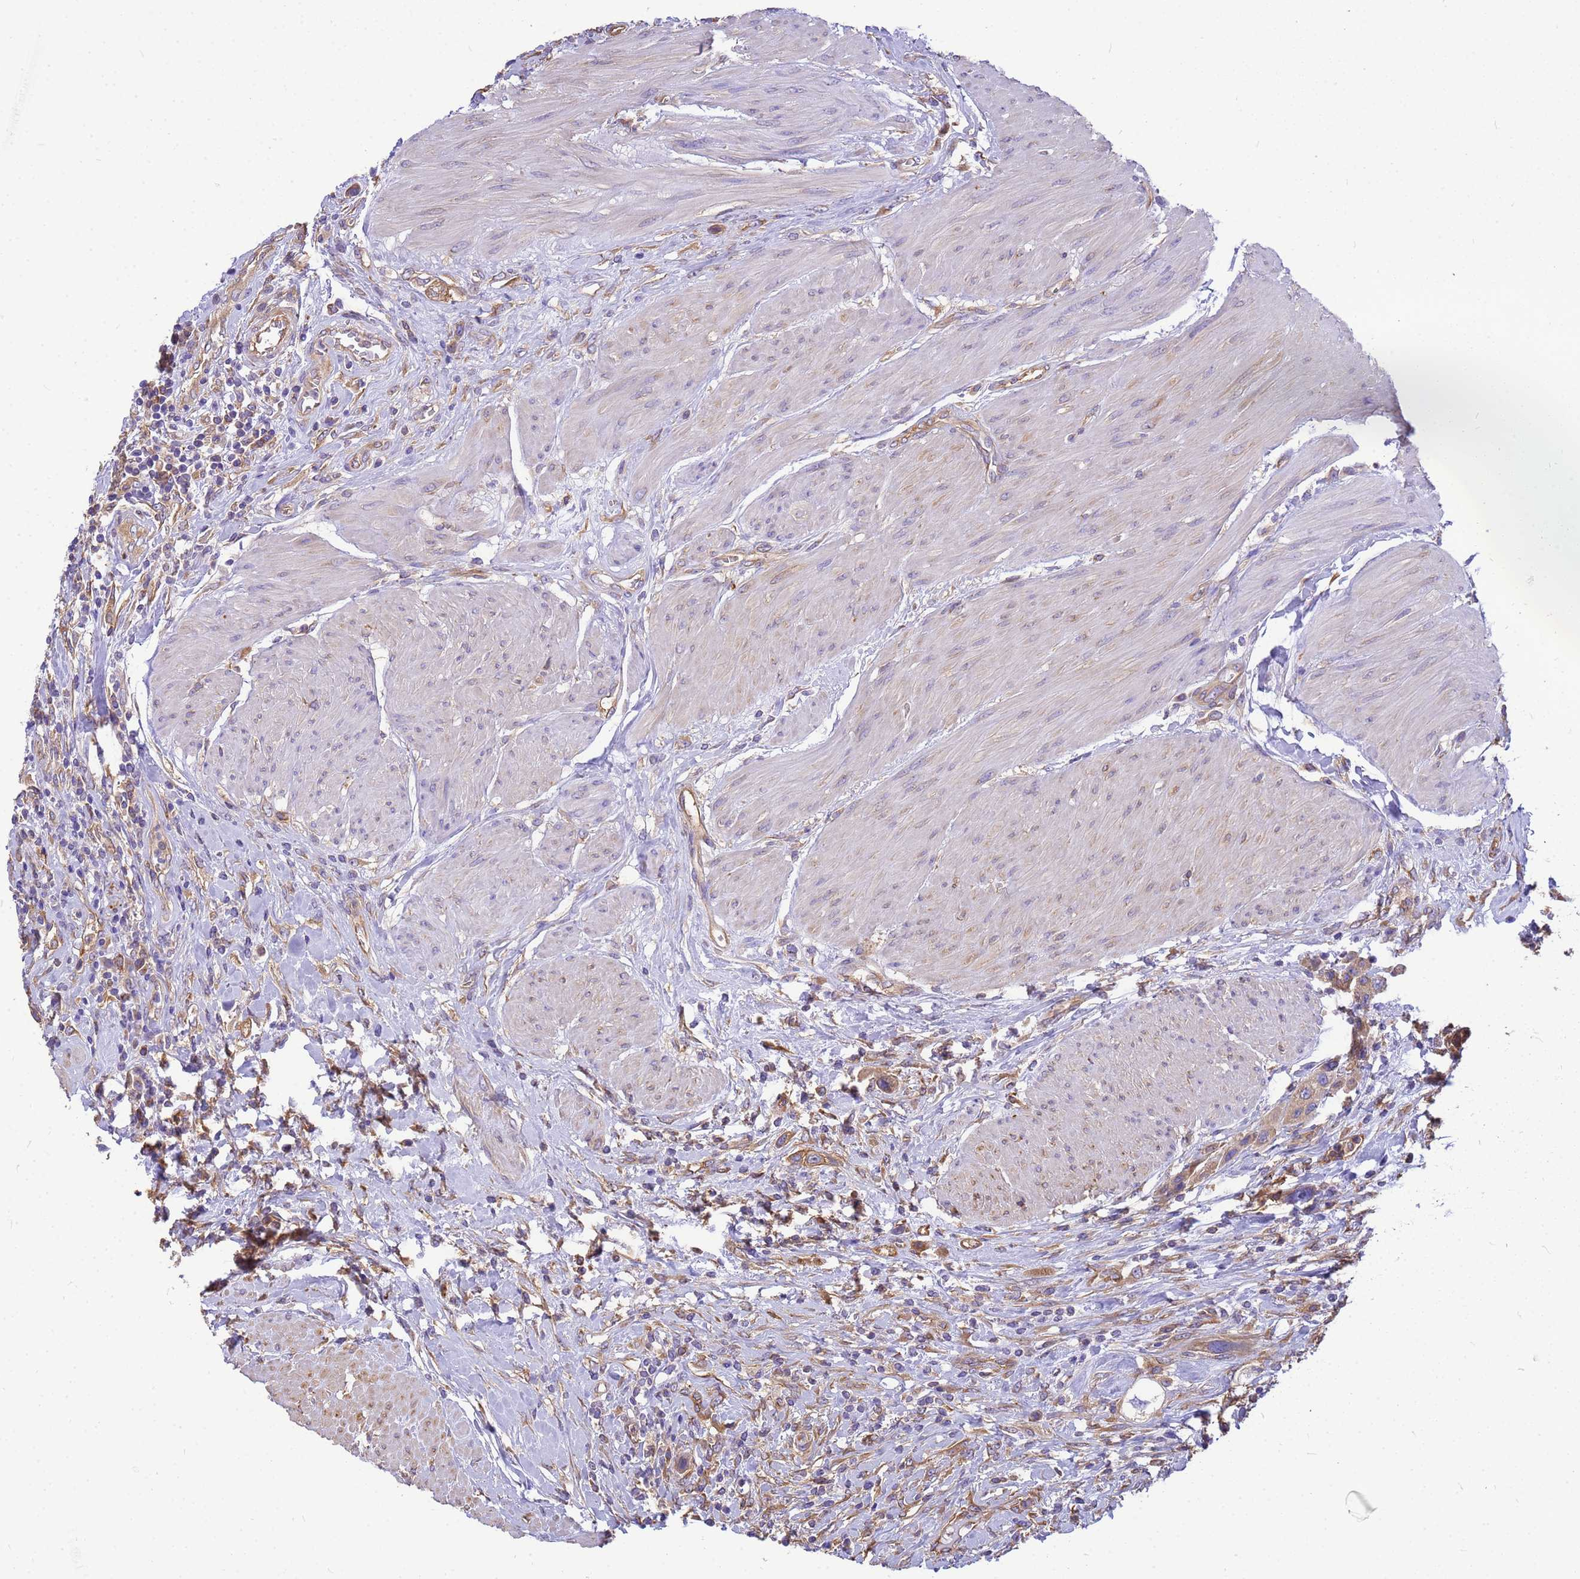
{"staining": {"intensity": "moderate", "quantity": ">75%", "location": "cytoplasmic/membranous"}, "tissue": "urothelial cancer", "cell_type": "Tumor cells", "image_type": "cancer", "snomed": [{"axis": "morphology", "description": "Urothelial carcinoma, High grade"}, {"axis": "topography", "description": "Urinary bladder"}], "caption": "Immunohistochemical staining of human urothelial cancer shows medium levels of moderate cytoplasmic/membranous protein positivity in about >75% of tumor cells. Nuclei are stained in blue.", "gene": "TUBB1", "patient": {"sex": "male", "age": 50}}